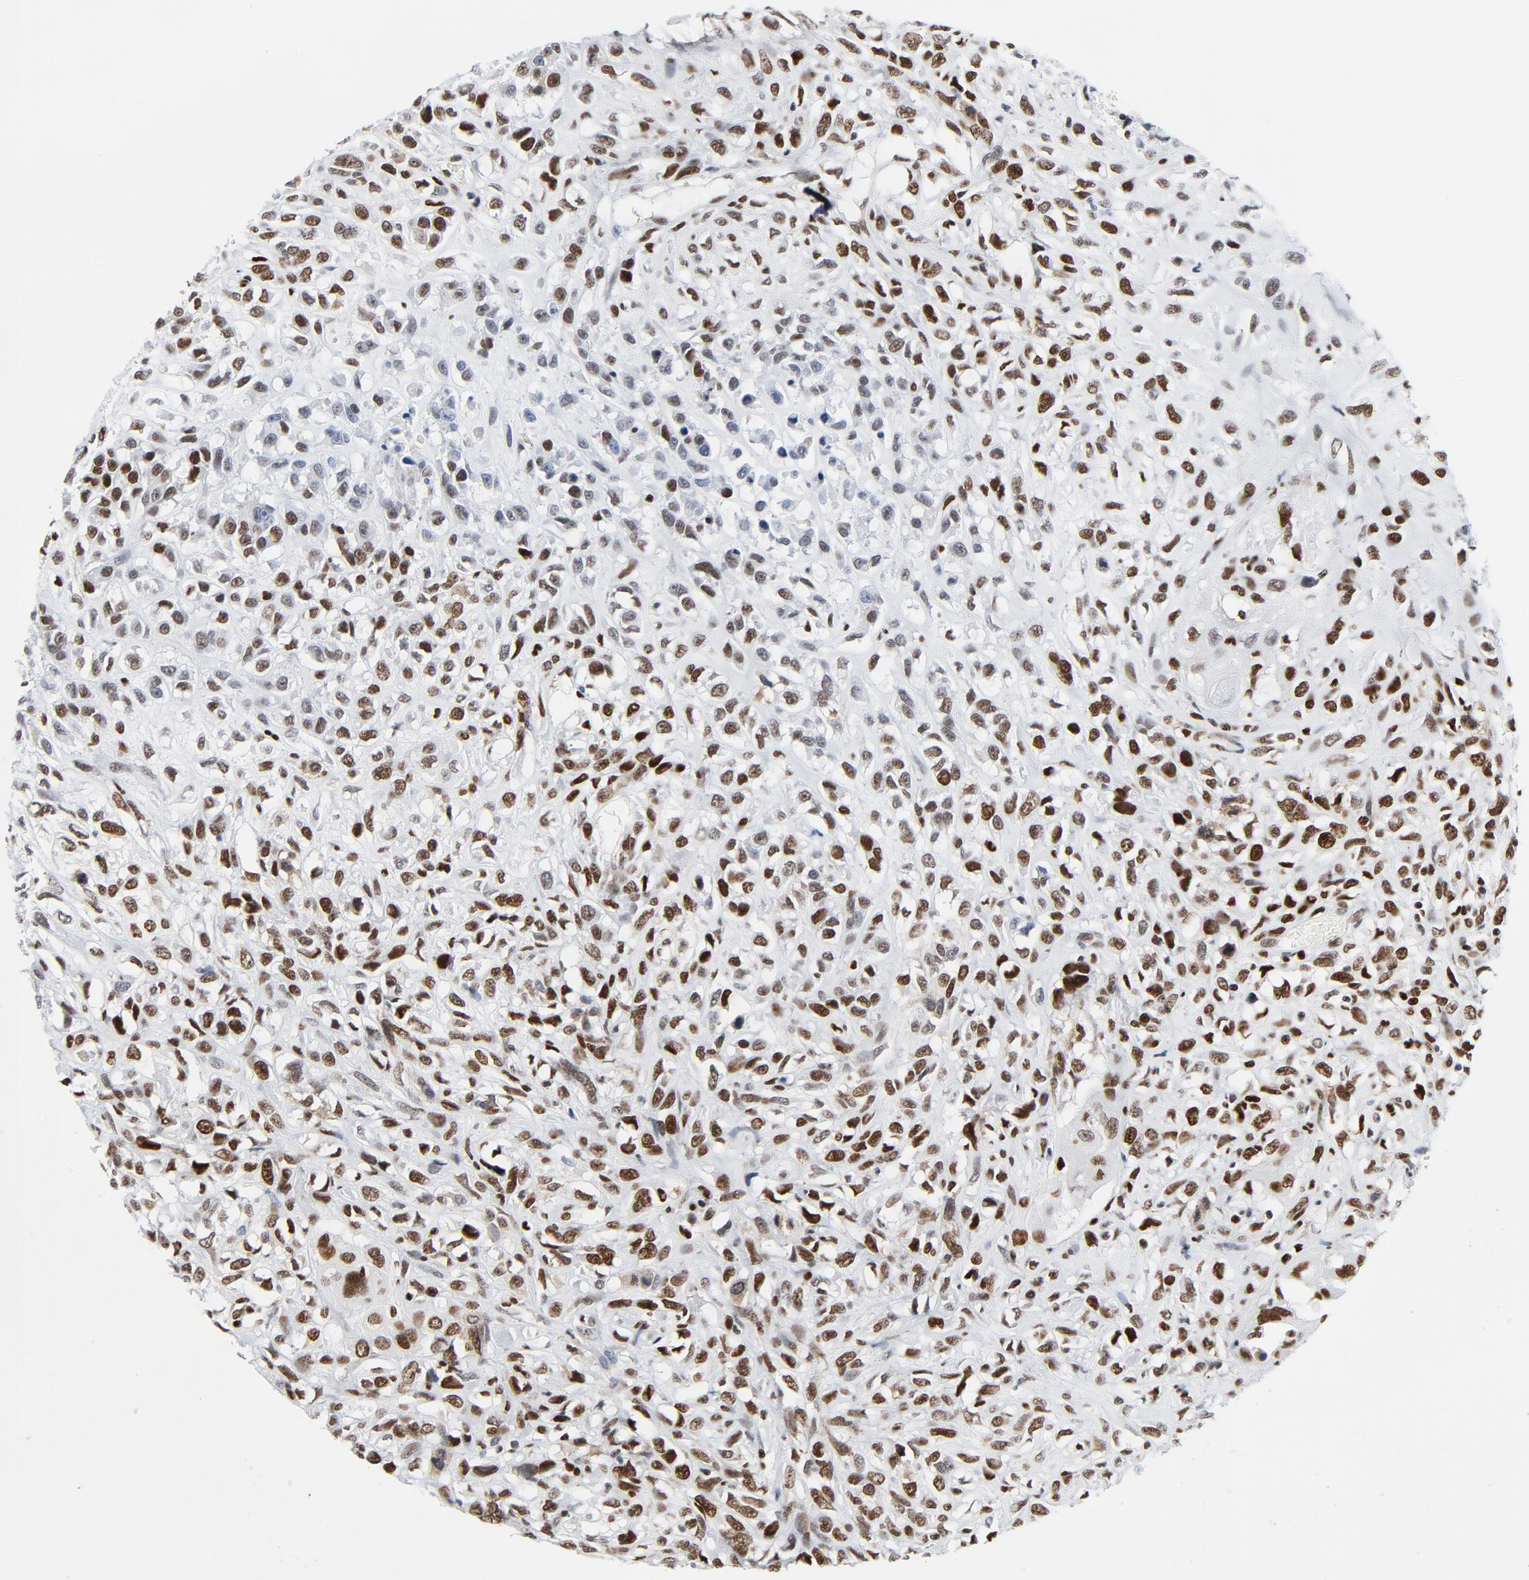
{"staining": {"intensity": "strong", "quantity": ">75%", "location": "nuclear"}, "tissue": "head and neck cancer", "cell_type": "Tumor cells", "image_type": "cancer", "snomed": [{"axis": "morphology", "description": "Necrosis, NOS"}, {"axis": "morphology", "description": "Neoplasm, malignant, NOS"}, {"axis": "topography", "description": "Salivary gland"}, {"axis": "topography", "description": "Head-Neck"}], "caption": "Protein staining by immunohistochemistry shows strong nuclear expression in about >75% of tumor cells in head and neck cancer (neoplasm (malignant)). Using DAB (3,3'-diaminobenzidine) (brown) and hematoxylin (blue) stains, captured at high magnification using brightfield microscopy.", "gene": "POLD1", "patient": {"sex": "male", "age": 43}}